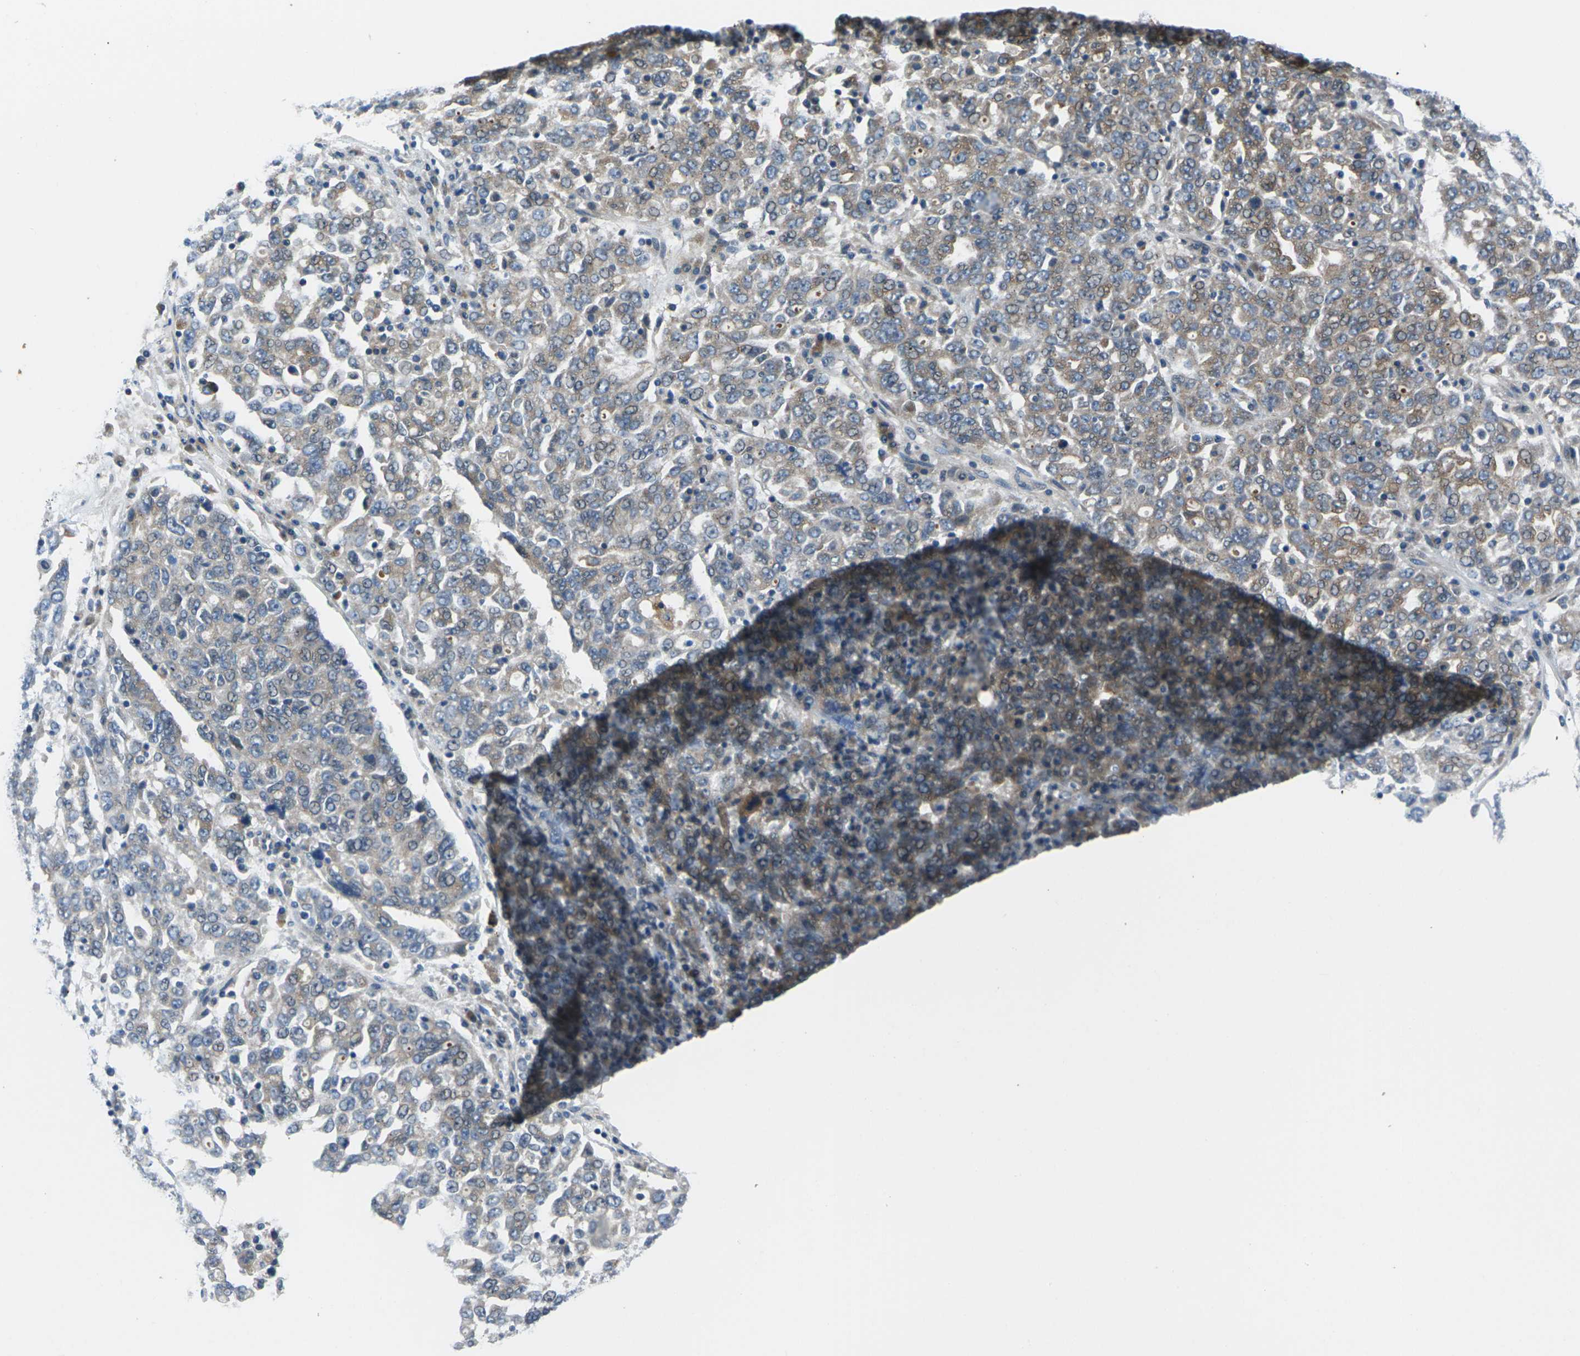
{"staining": {"intensity": "moderate", "quantity": ">75%", "location": "cytoplasmic/membranous"}, "tissue": "ovarian cancer", "cell_type": "Tumor cells", "image_type": "cancer", "snomed": [{"axis": "morphology", "description": "Carcinoma, endometroid"}, {"axis": "topography", "description": "Ovary"}], "caption": "Brown immunohistochemical staining in human ovarian cancer (endometroid carcinoma) shows moderate cytoplasmic/membranous expression in approximately >75% of tumor cells. (DAB IHC with brightfield microscopy, high magnification).", "gene": "EDNRA", "patient": {"sex": "female", "age": 62}}